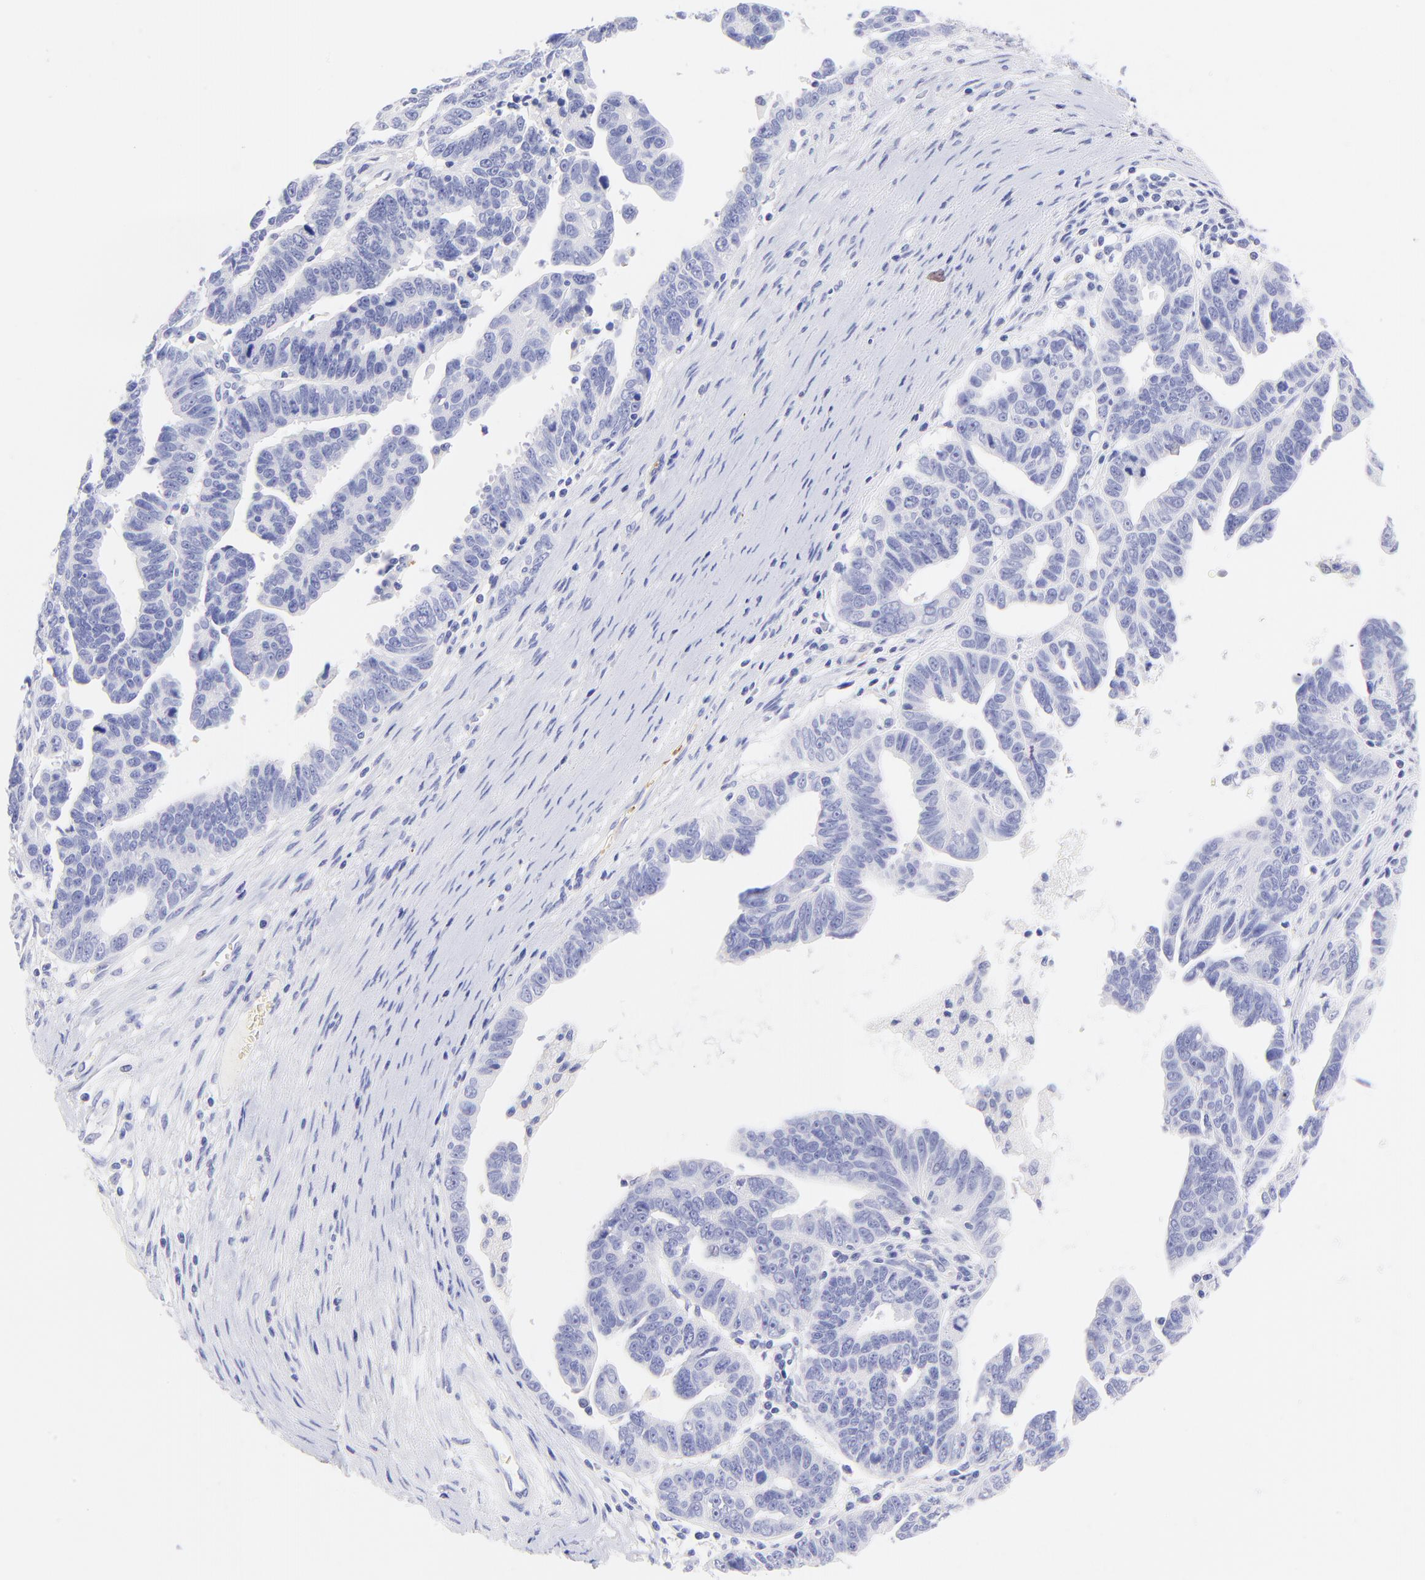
{"staining": {"intensity": "negative", "quantity": "none", "location": "none"}, "tissue": "ovarian cancer", "cell_type": "Tumor cells", "image_type": "cancer", "snomed": [{"axis": "morphology", "description": "Carcinoma, endometroid"}, {"axis": "morphology", "description": "Cystadenocarcinoma, serous, NOS"}, {"axis": "topography", "description": "Ovary"}], "caption": "Immunohistochemical staining of human ovarian cancer reveals no significant expression in tumor cells. (DAB immunohistochemistry (IHC) visualized using brightfield microscopy, high magnification).", "gene": "FRMPD3", "patient": {"sex": "female", "age": 45}}